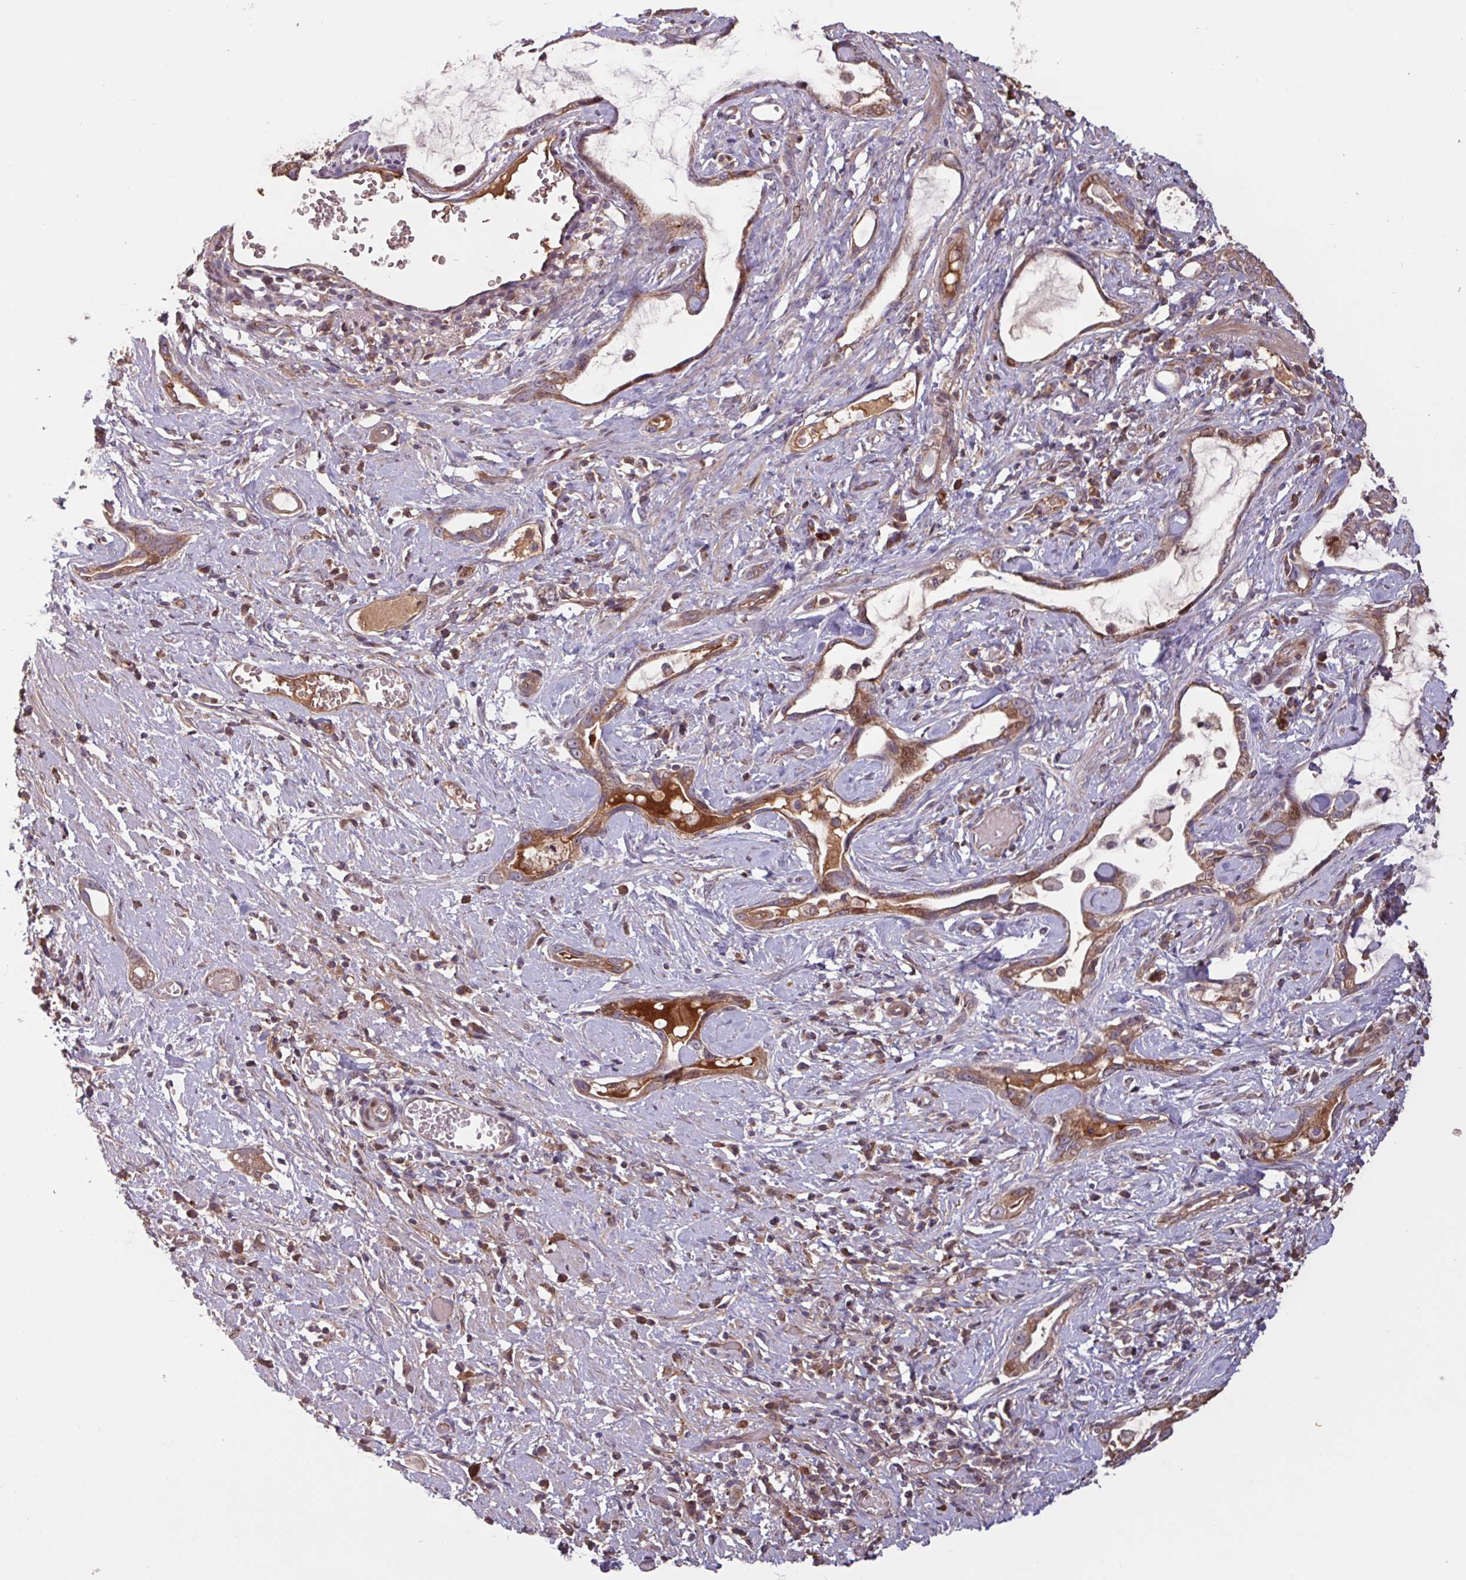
{"staining": {"intensity": "moderate", "quantity": ">75%", "location": "cytoplasmic/membranous"}, "tissue": "stomach cancer", "cell_type": "Tumor cells", "image_type": "cancer", "snomed": [{"axis": "morphology", "description": "Adenocarcinoma, NOS"}, {"axis": "topography", "description": "Stomach"}], "caption": "Human stomach cancer stained with a brown dye displays moderate cytoplasmic/membranous positive expression in approximately >75% of tumor cells.", "gene": "TMEM88", "patient": {"sex": "male", "age": 55}}